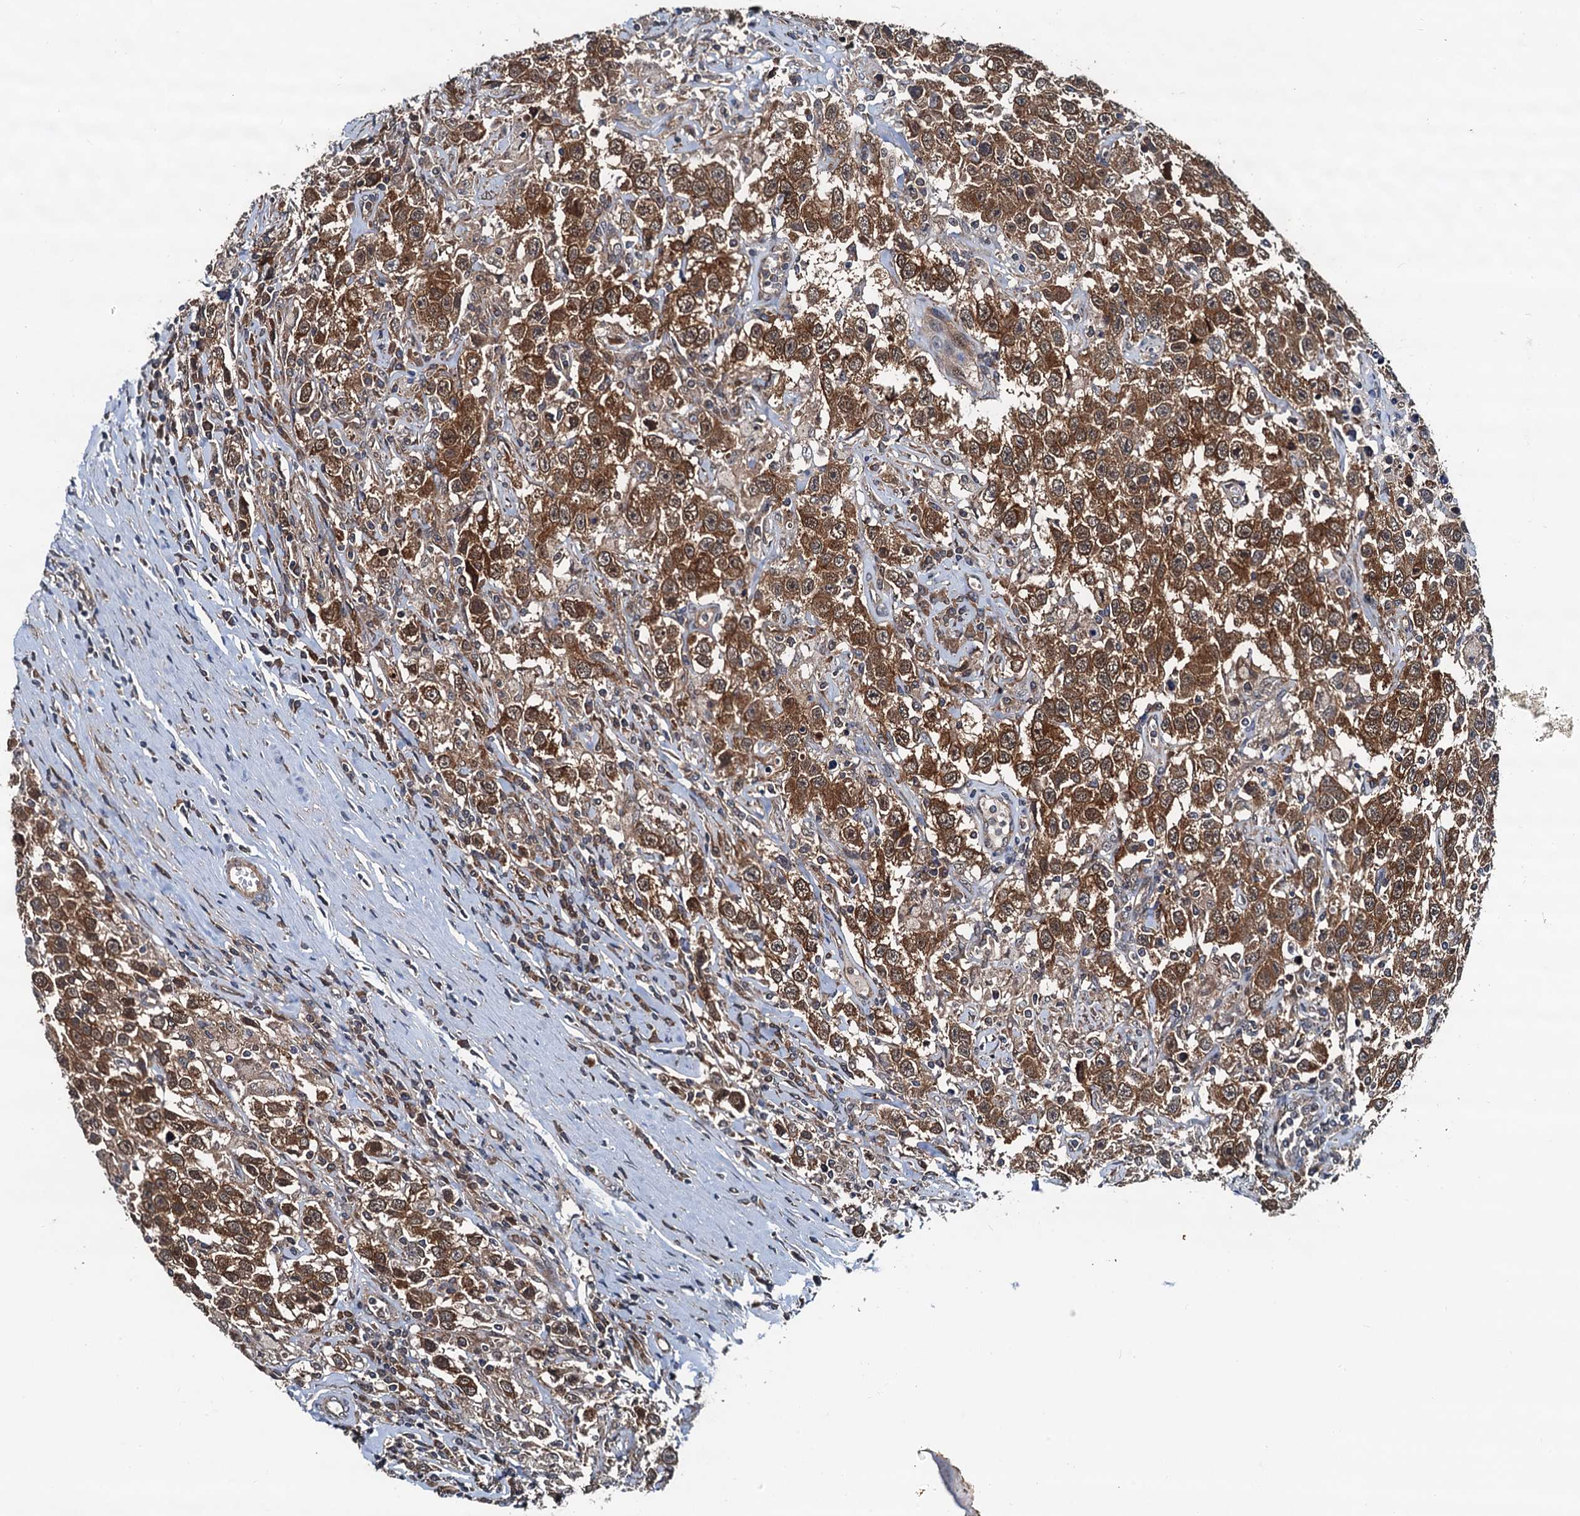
{"staining": {"intensity": "strong", "quantity": ">75%", "location": "cytoplasmic/membranous"}, "tissue": "testis cancer", "cell_type": "Tumor cells", "image_type": "cancer", "snomed": [{"axis": "morphology", "description": "Seminoma, NOS"}, {"axis": "topography", "description": "Testis"}], "caption": "The photomicrograph shows immunohistochemical staining of testis cancer (seminoma). There is strong cytoplasmic/membranous staining is seen in approximately >75% of tumor cells. Nuclei are stained in blue.", "gene": "AAGAB", "patient": {"sex": "male", "age": 41}}